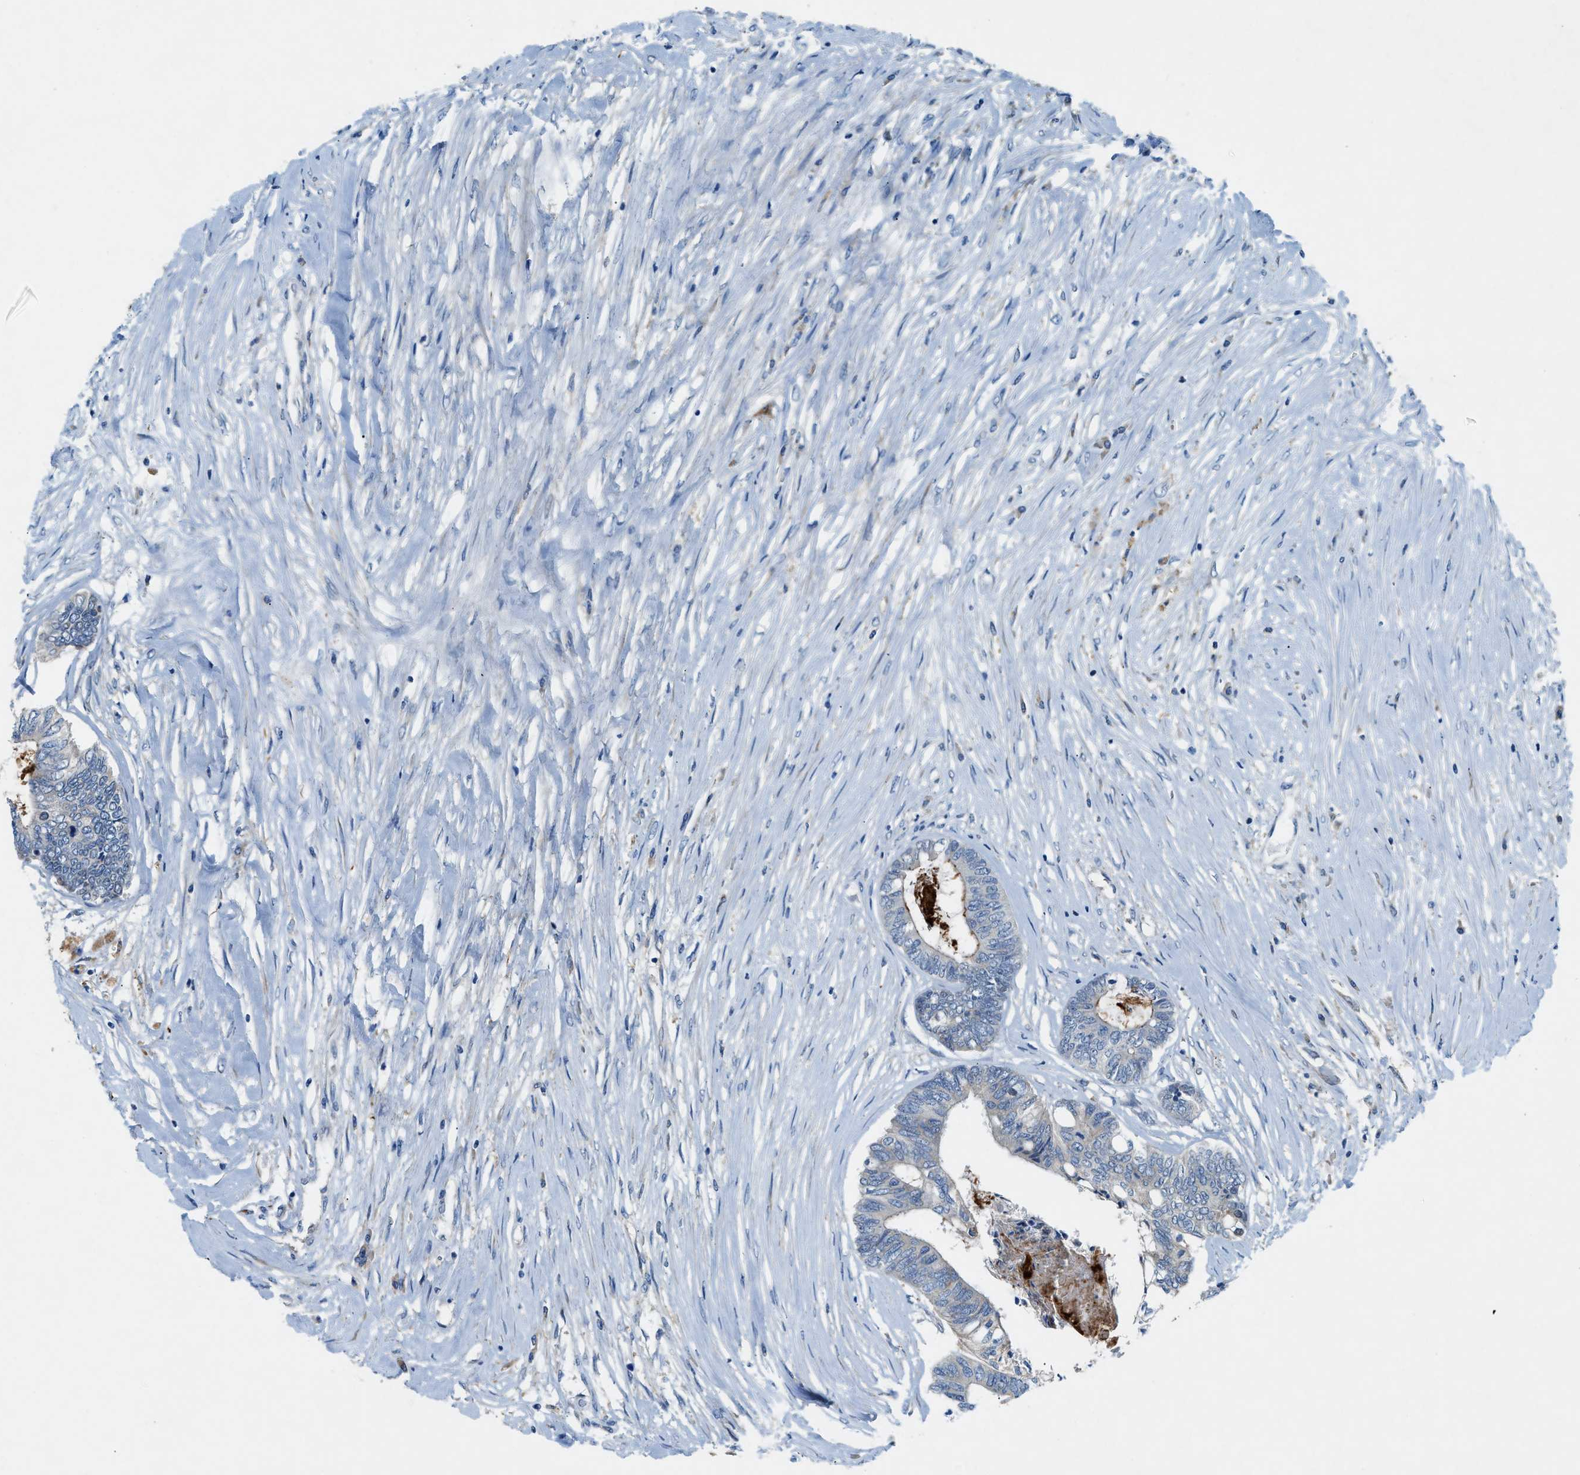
{"staining": {"intensity": "moderate", "quantity": "25%-75%", "location": "cytoplasmic/membranous"}, "tissue": "colorectal cancer", "cell_type": "Tumor cells", "image_type": "cancer", "snomed": [{"axis": "morphology", "description": "Adenocarcinoma, NOS"}, {"axis": "topography", "description": "Rectum"}], "caption": "This is a histology image of immunohistochemistry staining of colorectal cancer, which shows moderate positivity in the cytoplasmic/membranous of tumor cells.", "gene": "ZDHHC13", "patient": {"sex": "male", "age": 63}}